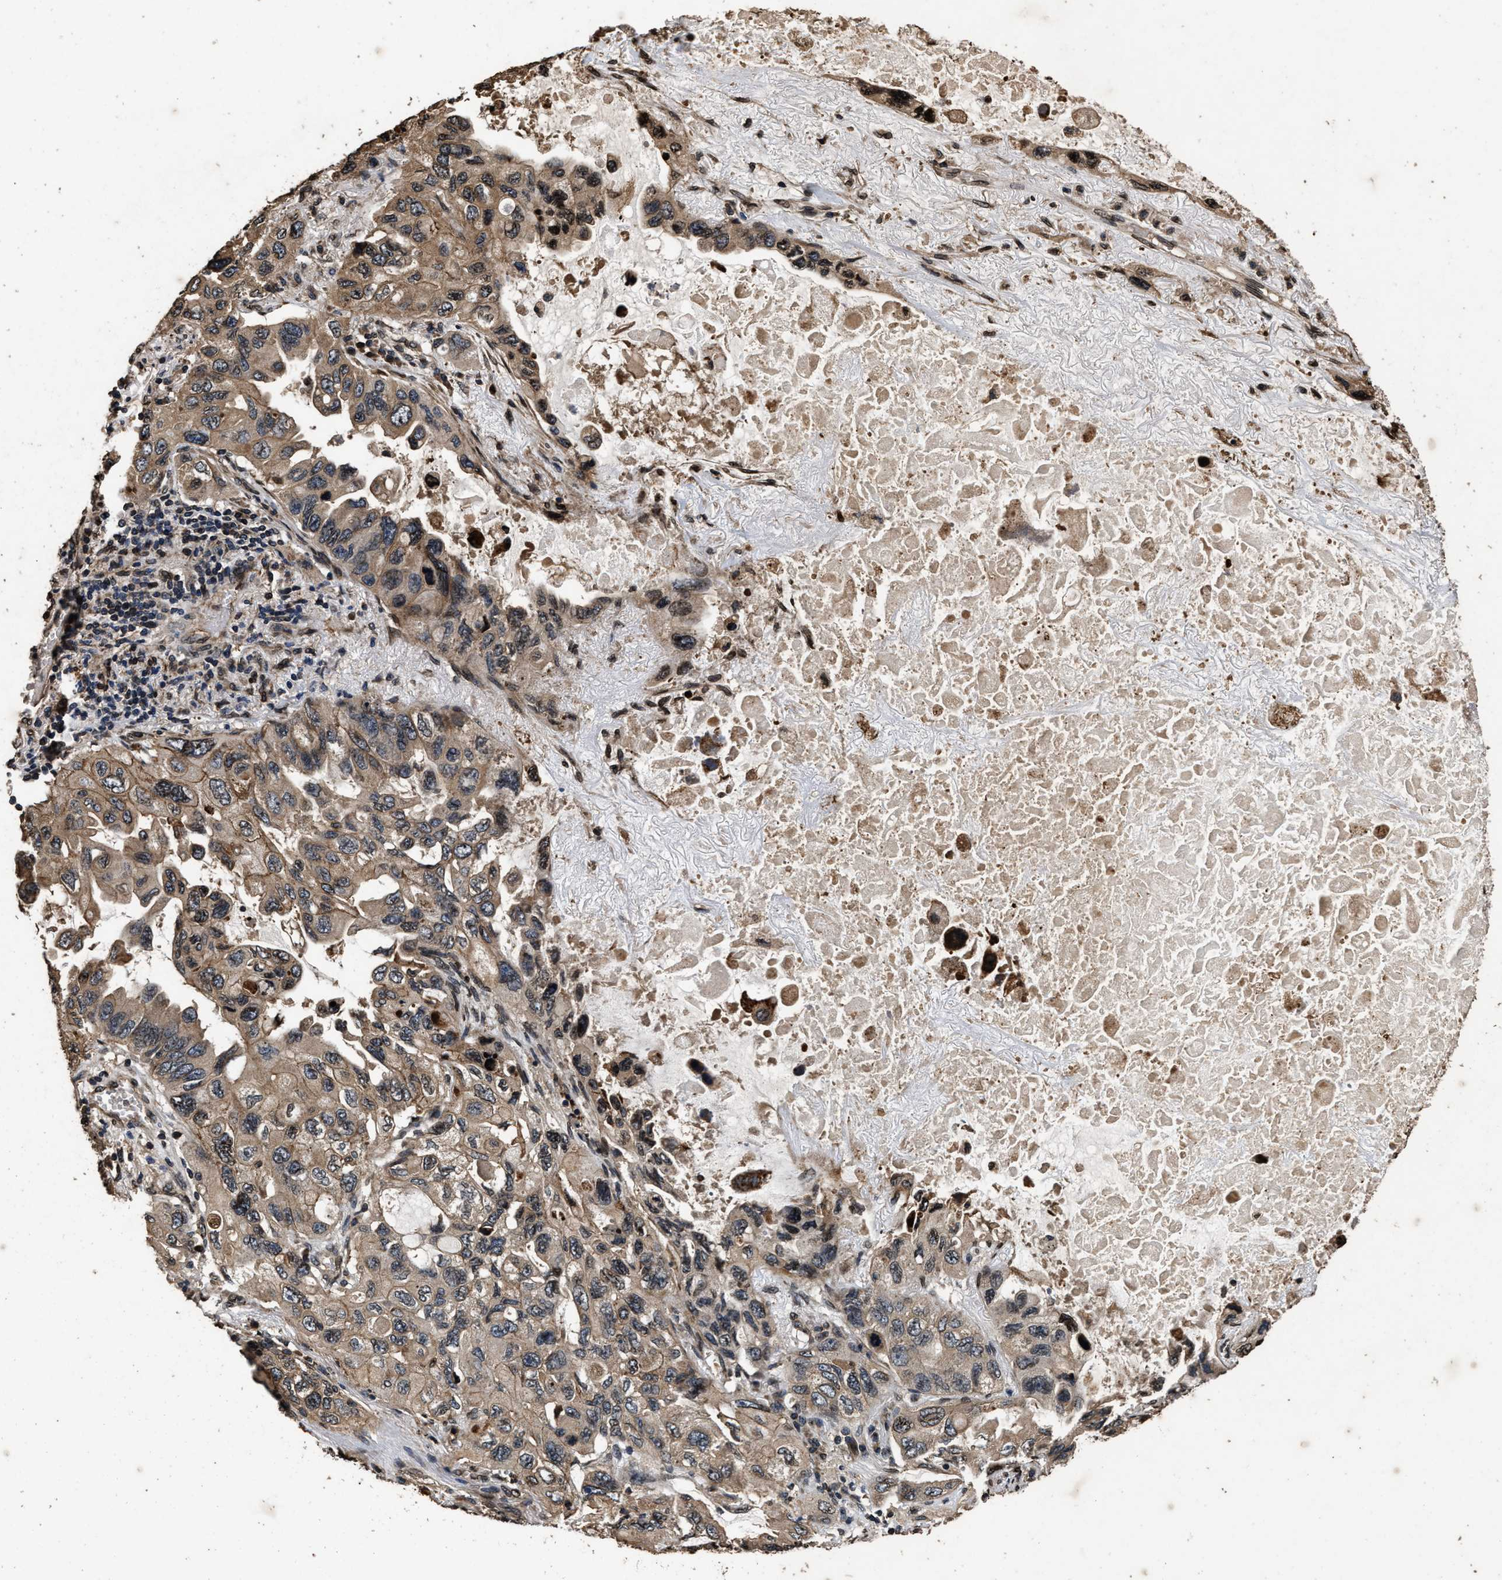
{"staining": {"intensity": "moderate", "quantity": ">75%", "location": "cytoplasmic/membranous,nuclear"}, "tissue": "lung cancer", "cell_type": "Tumor cells", "image_type": "cancer", "snomed": [{"axis": "morphology", "description": "Squamous cell carcinoma, NOS"}, {"axis": "topography", "description": "Lung"}], "caption": "Protein analysis of lung cancer tissue reveals moderate cytoplasmic/membranous and nuclear expression in approximately >75% of tumor cells. Nuclei are stained in blue.", "gene": "ACCS", "patient": {"sex": "female", "age": 73}}